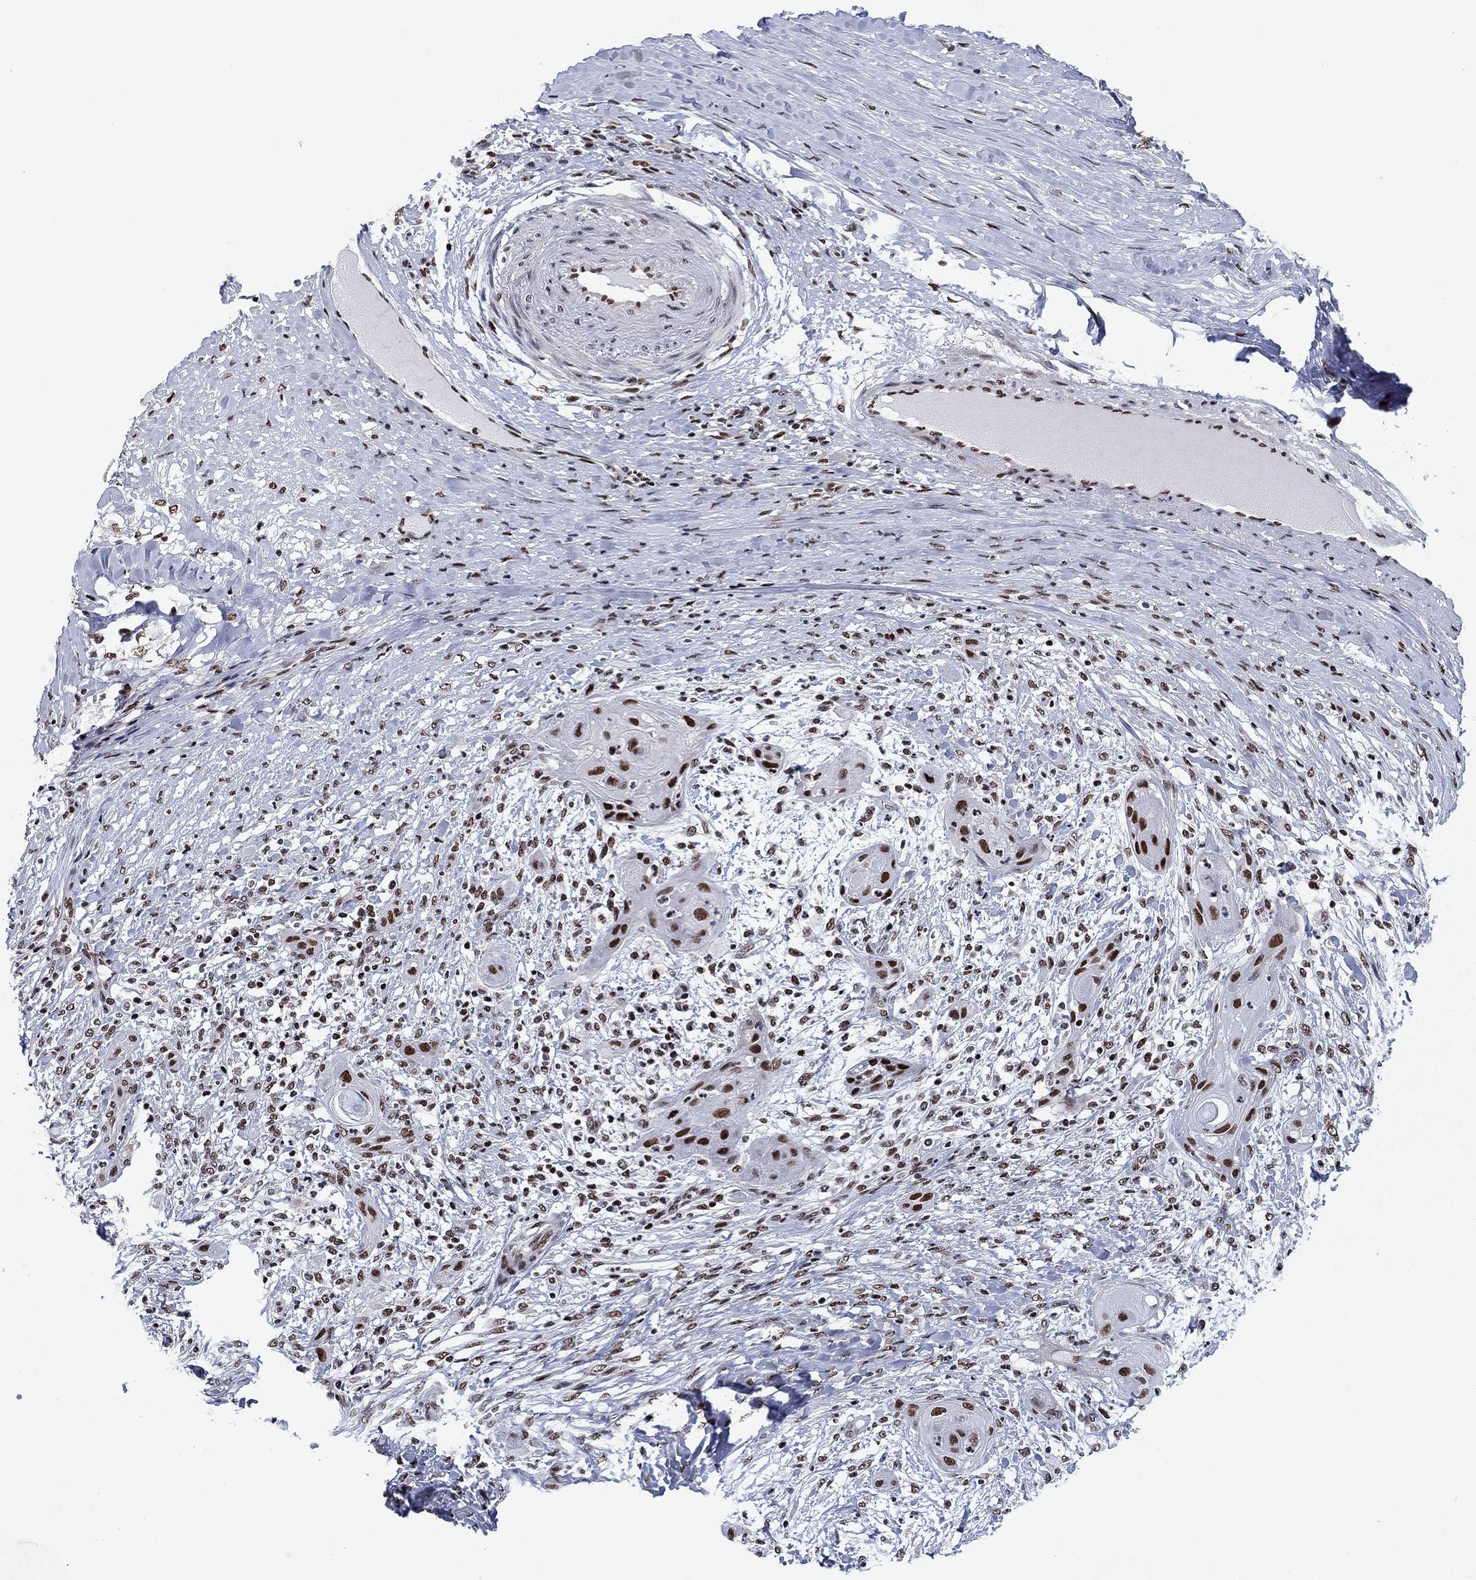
{"staining": {"intensity": "strong", "quantity": ">75%", "location": "nuclear"}, "tissue": "skin cancer", "cell_type": "Tumor cells", "image_type": "cancer", "snomed": [{"axis": "morphology", "description": "Squamous cell carcinoma, NOS"}, {"axis": "topography", "description": "Skin"}], "caption": "Skin cancer (squamous cell carcinoma) tissue shows strong nuclear positivity in approximately >75% of tumor cells", "gene": "RPRD1B", "patient": {"sex": "male", "age": 62}}